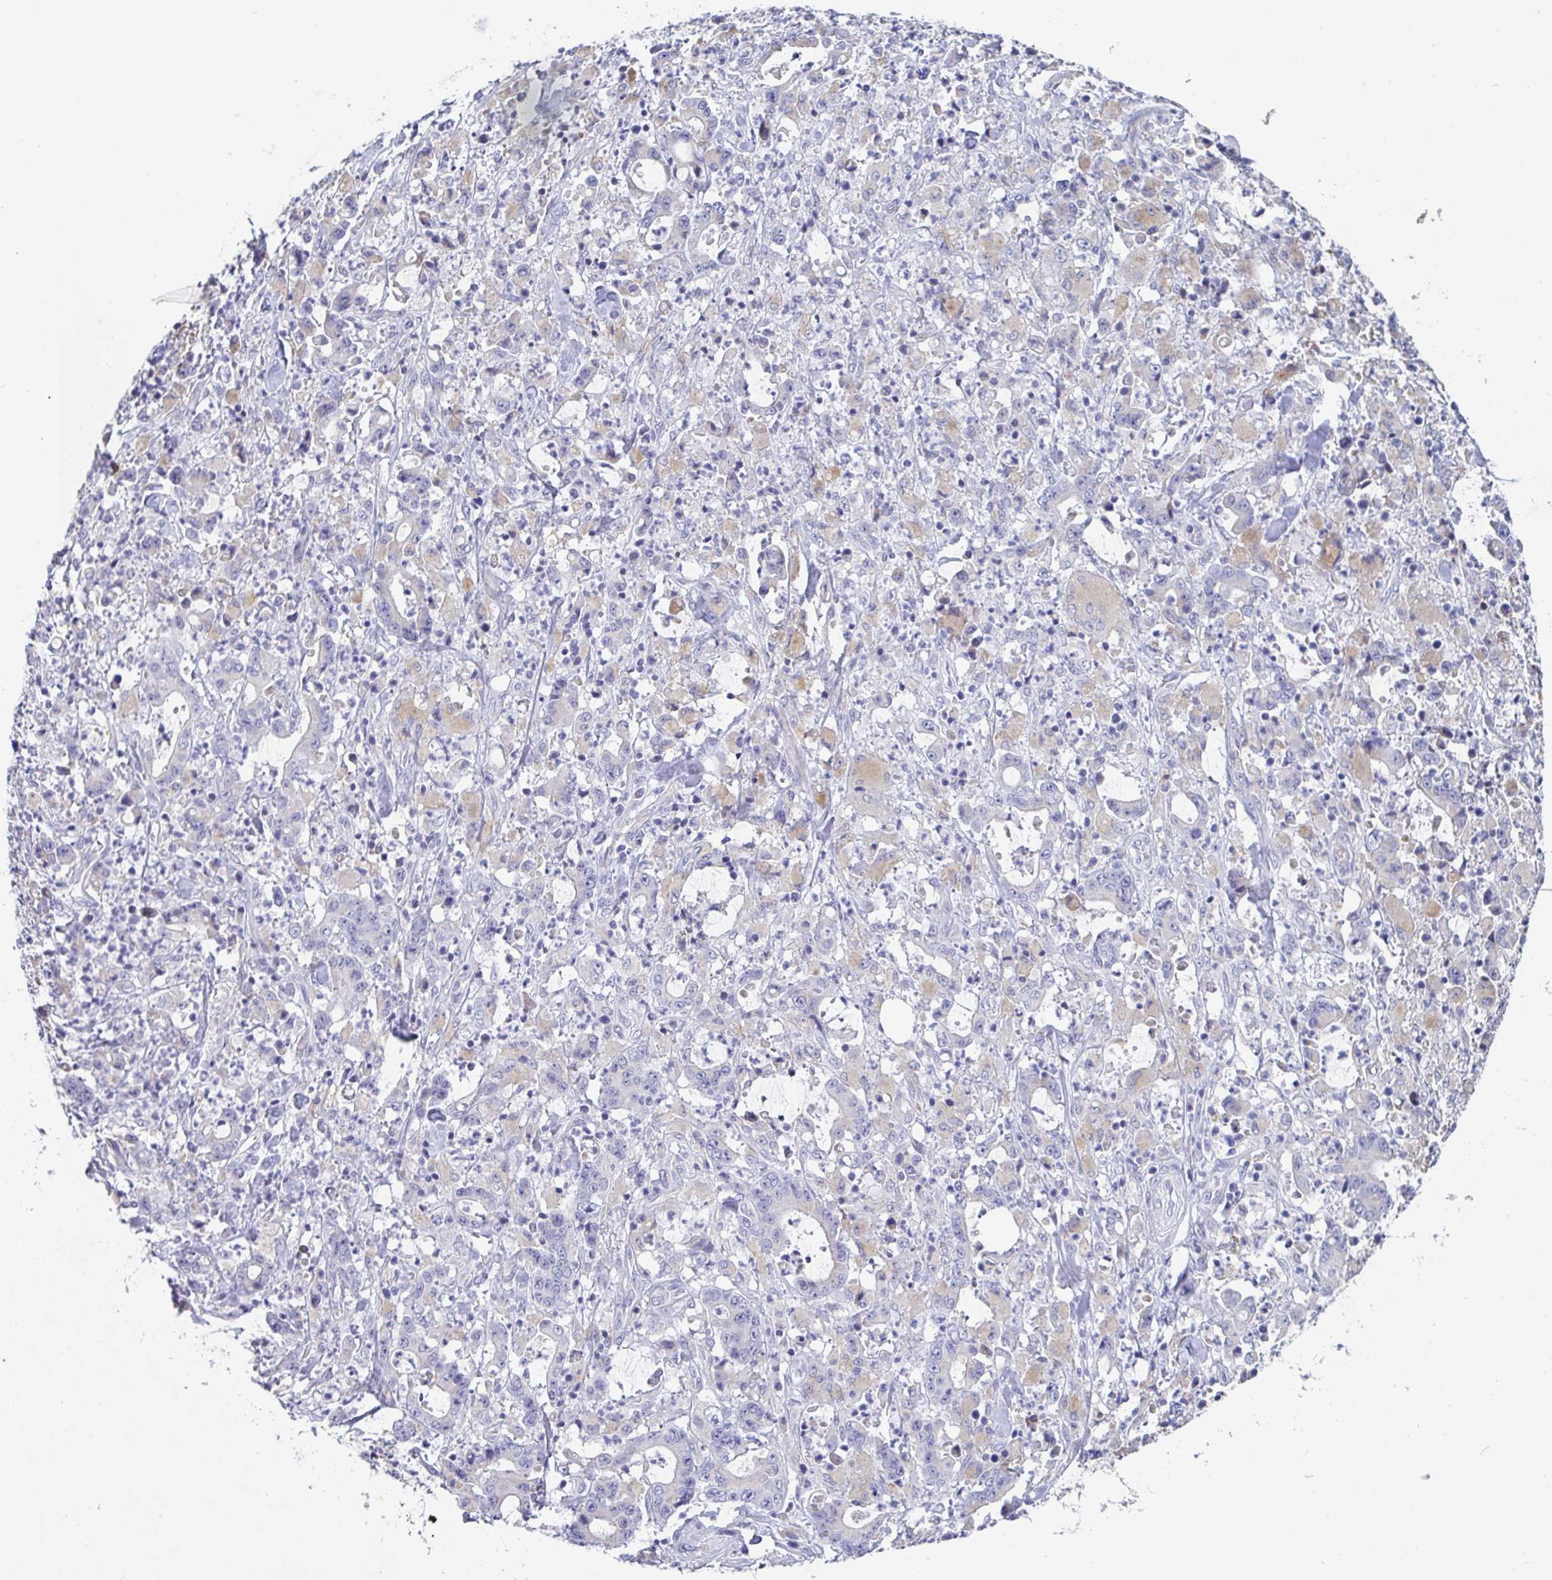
{"staining": {"intensity": "negative", "quantity": "none", "location": "none"}, "tissue": "stomach cancer", "cell_type": "Tumor cells", "image_type": "cancer", "snomed": [{"axis": "morphology", "description": "Adenocarcinoma, NOS"}, {"axis": "topography", "description": "Stomach, upper"}], "caption": "A histopathology image of human adenocarcinoma (stomach) is negative for staining in tumor cells. (Brightfield microscopy of DAB immunohistochemistry at high magnification).", "gene": "TAS2R39", "patient": {"sex": "male", "age": 68}}